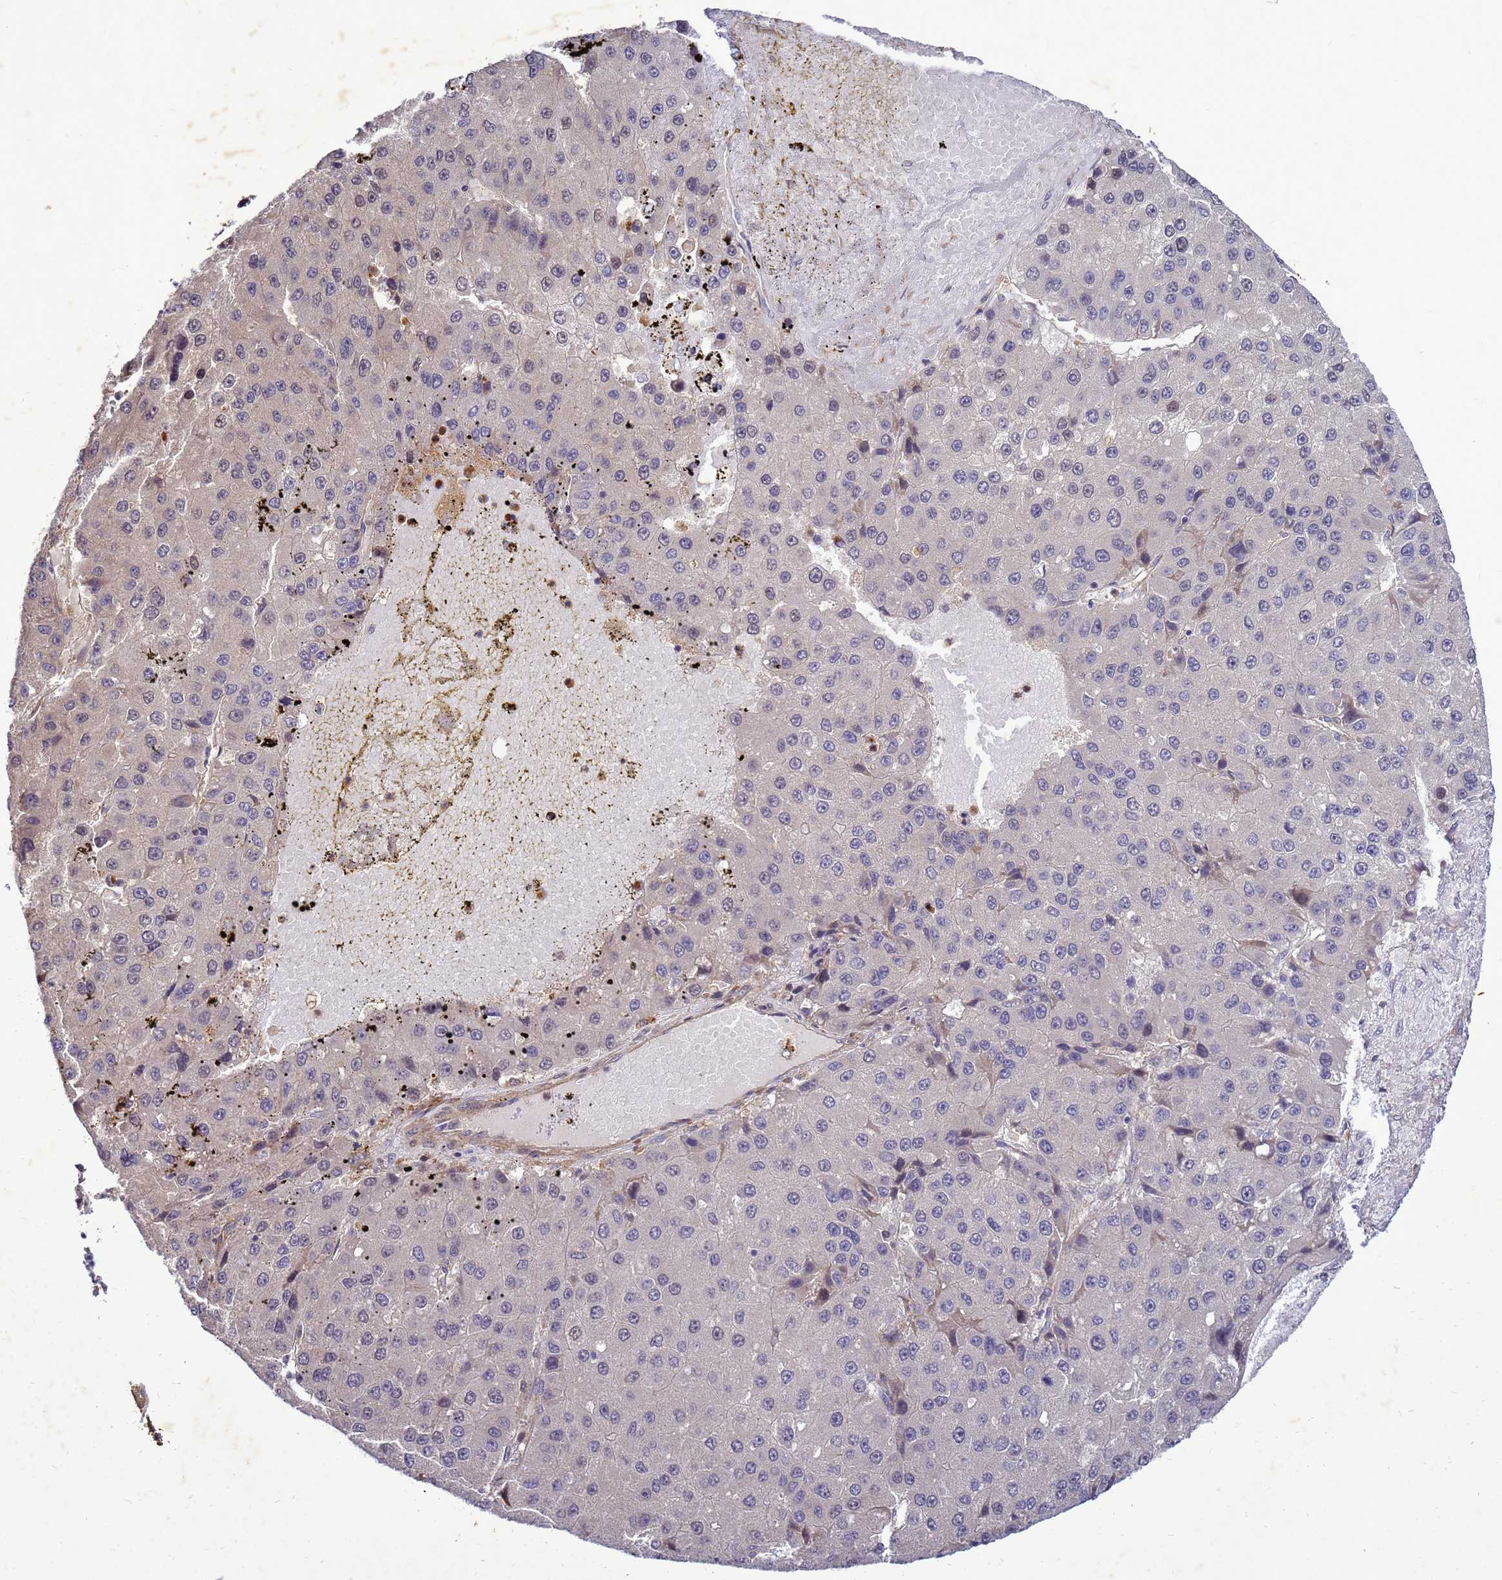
{"staining": {"intensity": "weak", "quantity": "<25%", "location": "nuclear"}, "tissue": "liver cancer", "cell_type": "Tumor cells", "image_type": "cancer", "snomed": [{"axis": "morphology", "description": "Carcinoma, Hepatocellular, NOS"}, {"axis": "topography", "description": "Liver"}], "caption": "This is an immunohistochemistry image of hepatocellular carcinoma (liver). There is no staining in tumor cells.", "gene": "RNF215", "patient": {"sex": "female", "age": 73}}